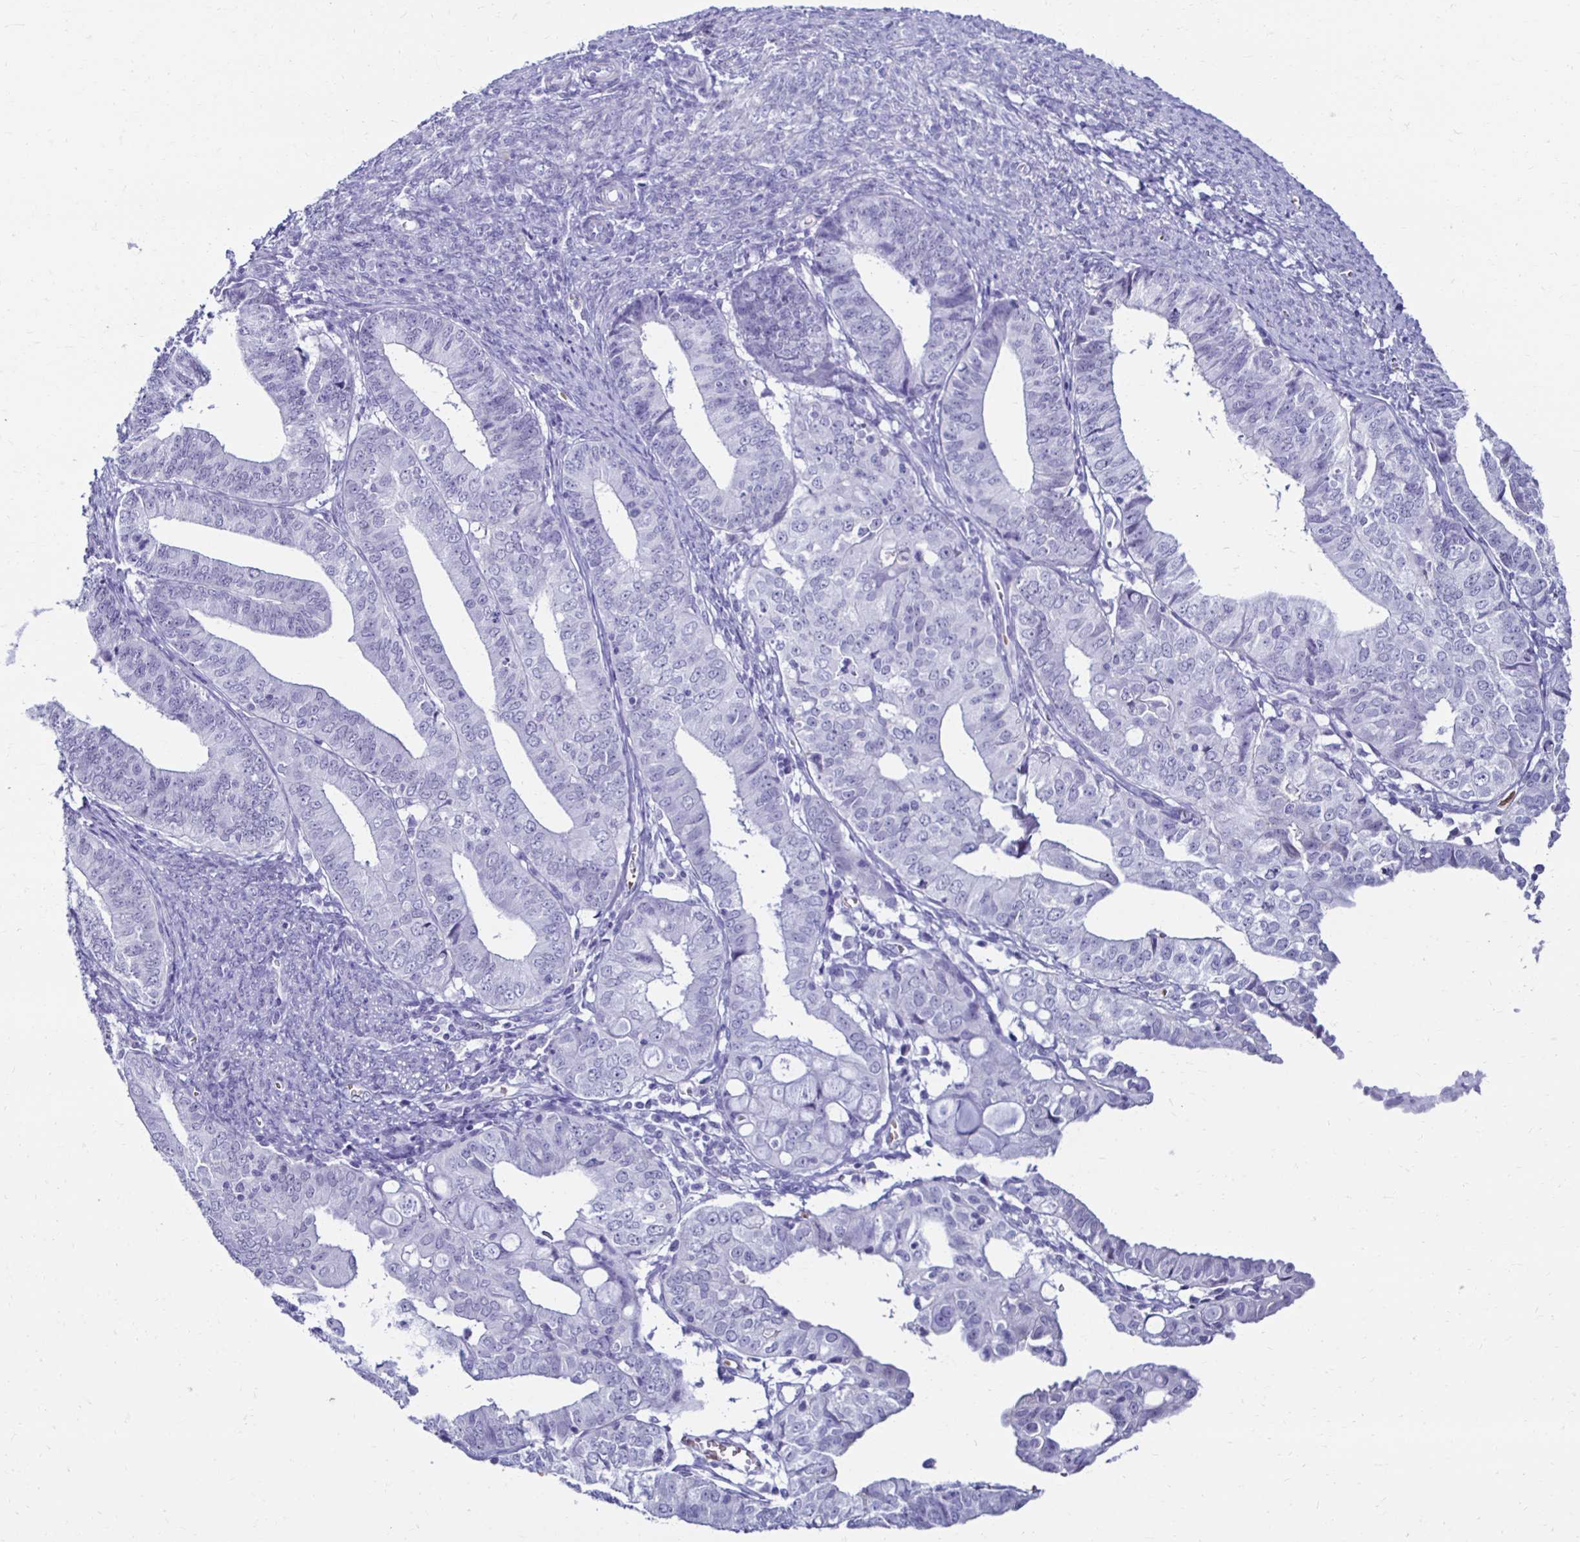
{"staining": {"intensity": "negative", "quantity": "none", "location": "none"}, "tissue": "endometrial cancer", "cell_type": "Tumor cells", "image_type": "cancer", "snomed": [{"axis": "morphology", "description": "Adenocarcinoma, NOS"}, {"axis": "topography", "description": "Endometrium"}], "caption": "The IHC image has no significant expression in tumor cells of endometrial cancer (adenocarcinoma) tissue. (Immunohistochemistry, brightfield microscopy, high magnification).", "gene": "RHBDL3", "patient": {"sex": "female", "age": 56}}